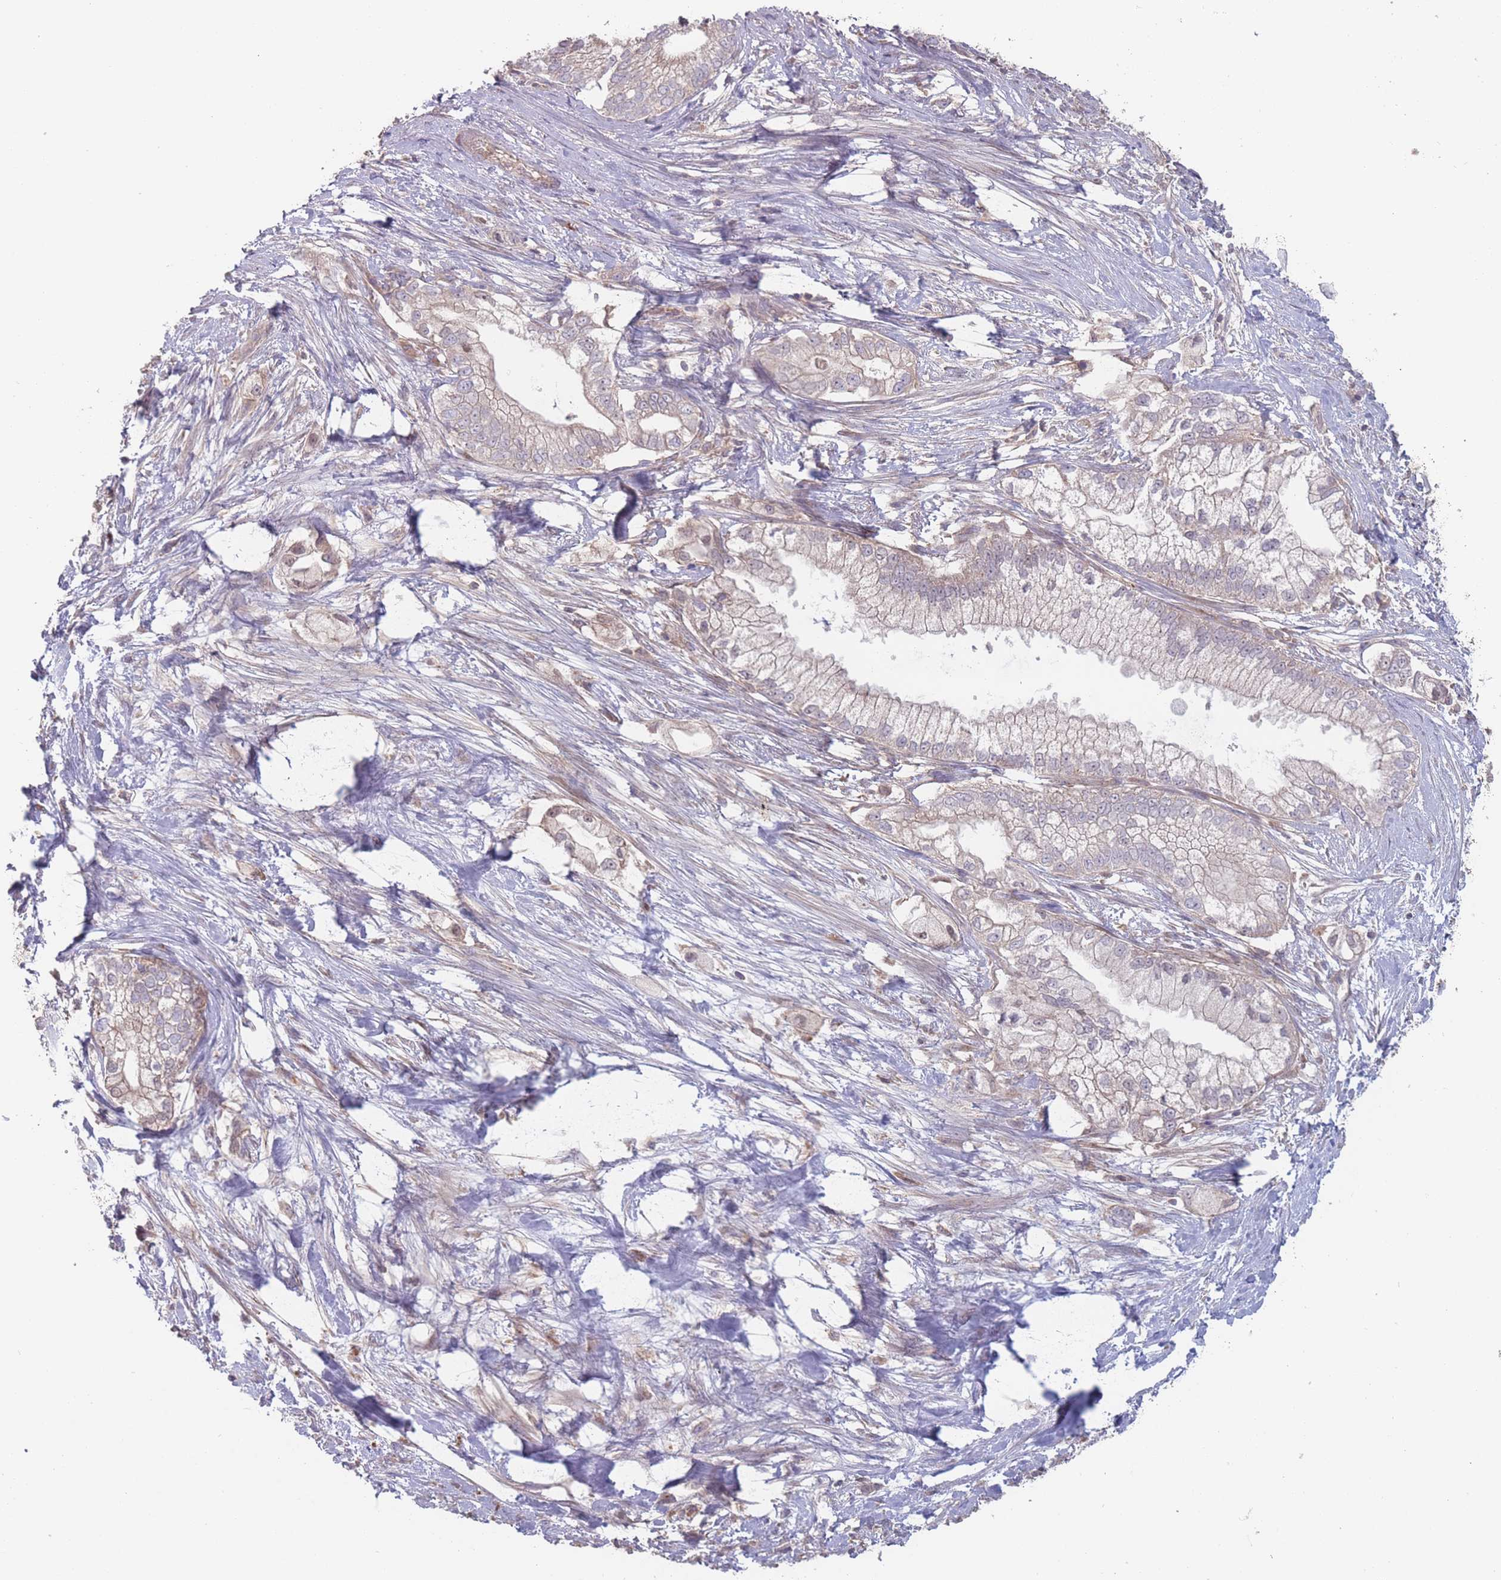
{"staining": {"intensity": "weak", "quantity": "25%-75%", "location": "cytoplasmic/membranous"}, "tissue": "pancreatic cancer", "cell_type": "Tumor cells", "image_type": "cancer", "snomed": [{"axis": "morphology", "description": "Adenocarcinoma, NOS"}, {"axis": "topography", "description": "Pancreas"}], "caption": "The photomicrograph exhibits a brown stain indicating the presence of a protein in the cytoplasmic/membranous of tumor cells in pancreatic cancer. Using DAB (brown) and hematoxylin (blue) stains, captured at high magnification using brightfield microscopy.", "gene": "ATP5MG", "patient": {"sex": "male", "age": 70}}